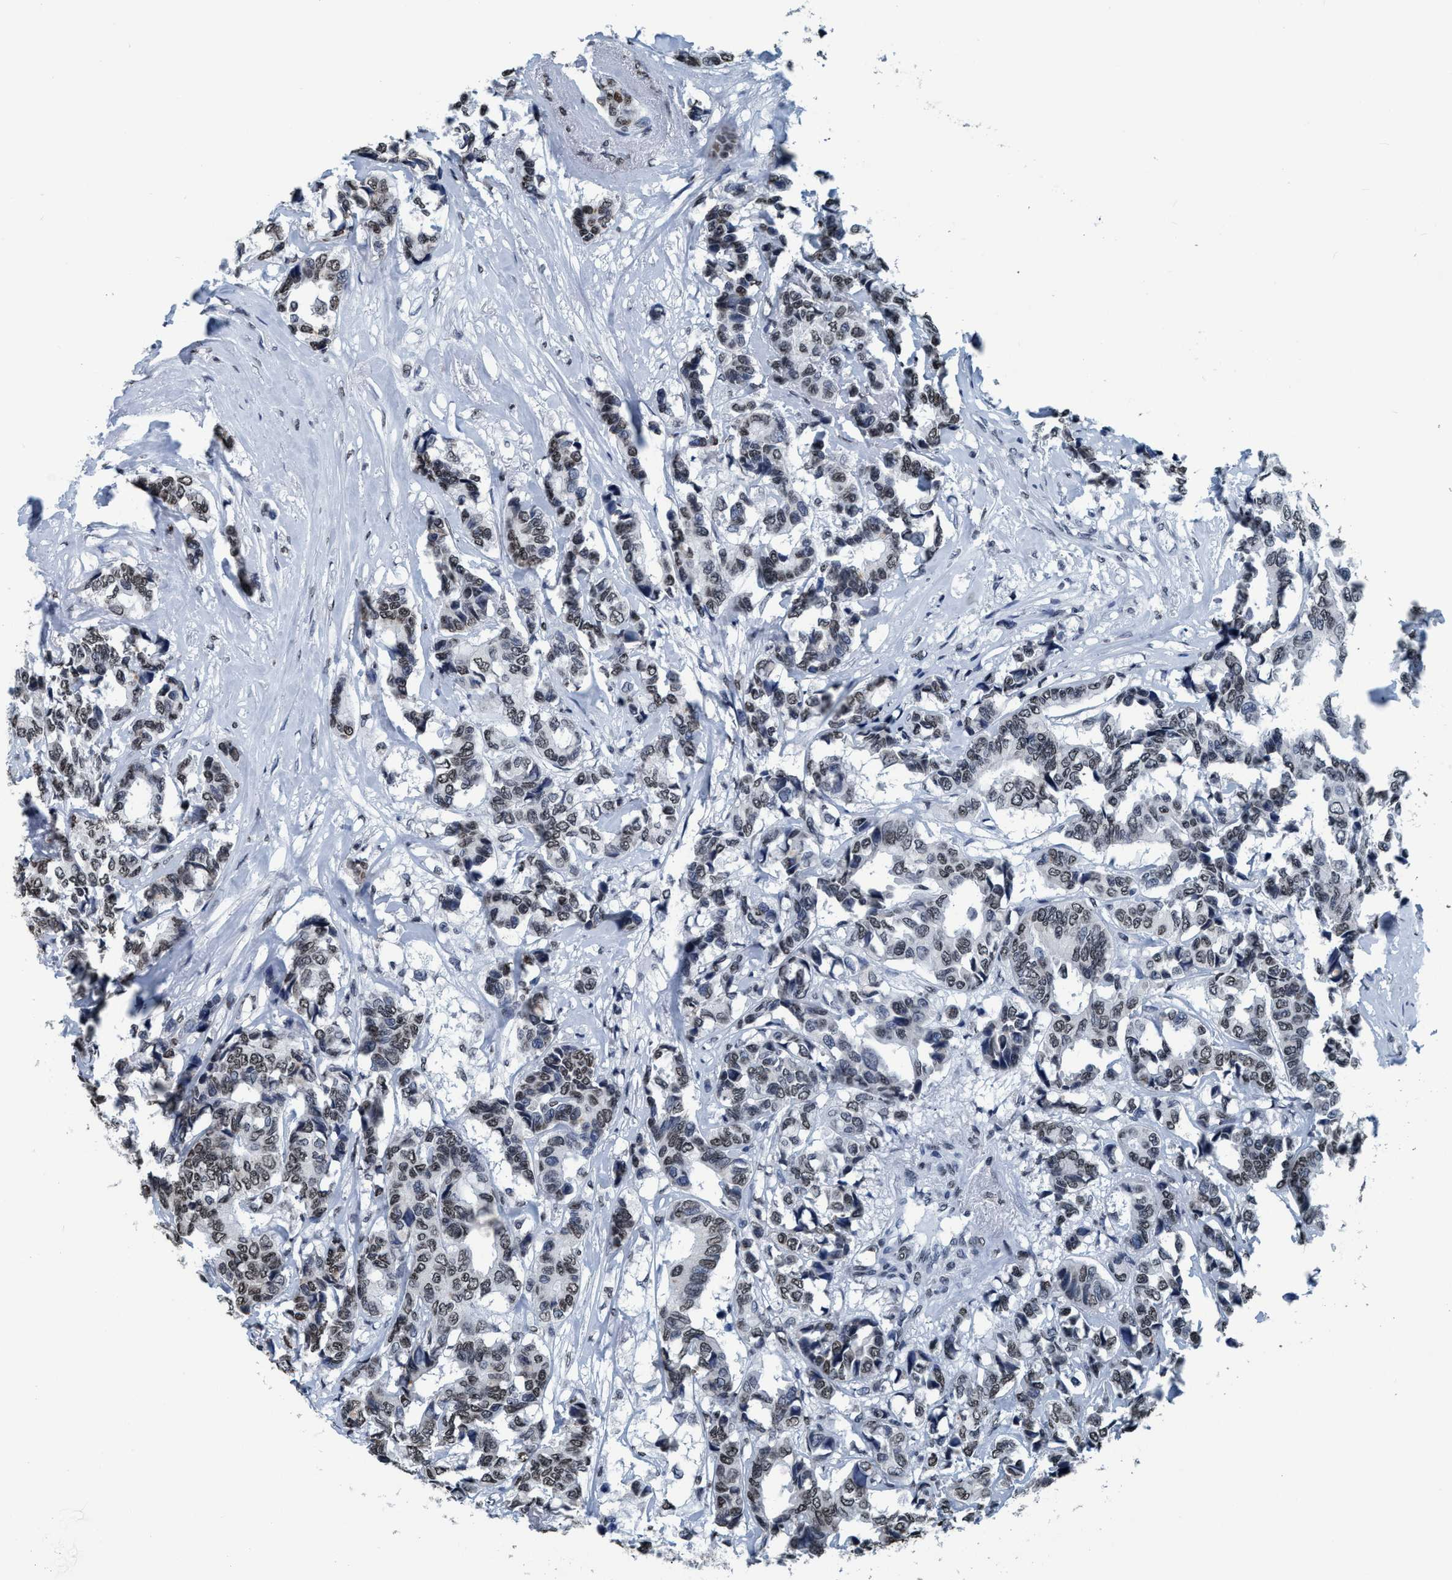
{"staining": {"intensity": "weak", "quantity": ">75%", "location": "nuclear"}, "tissue": "breast cancer", "cell_type": "Tumor cells", "image_type": "cancer", "snomed": [{"axis": "morphology", "description": "Duct carcinoma"}, {"axis": "topography", "description": "Breast"}], "caption": "This image reveals immunohistochemistry (IHC) staining of human breast invasive ductal carcinoma, with low weak nuclear expression in approximately >75% of tumor cells.", "gene": "CCNE2", "patient": {"sex": "female", "age": 87}}